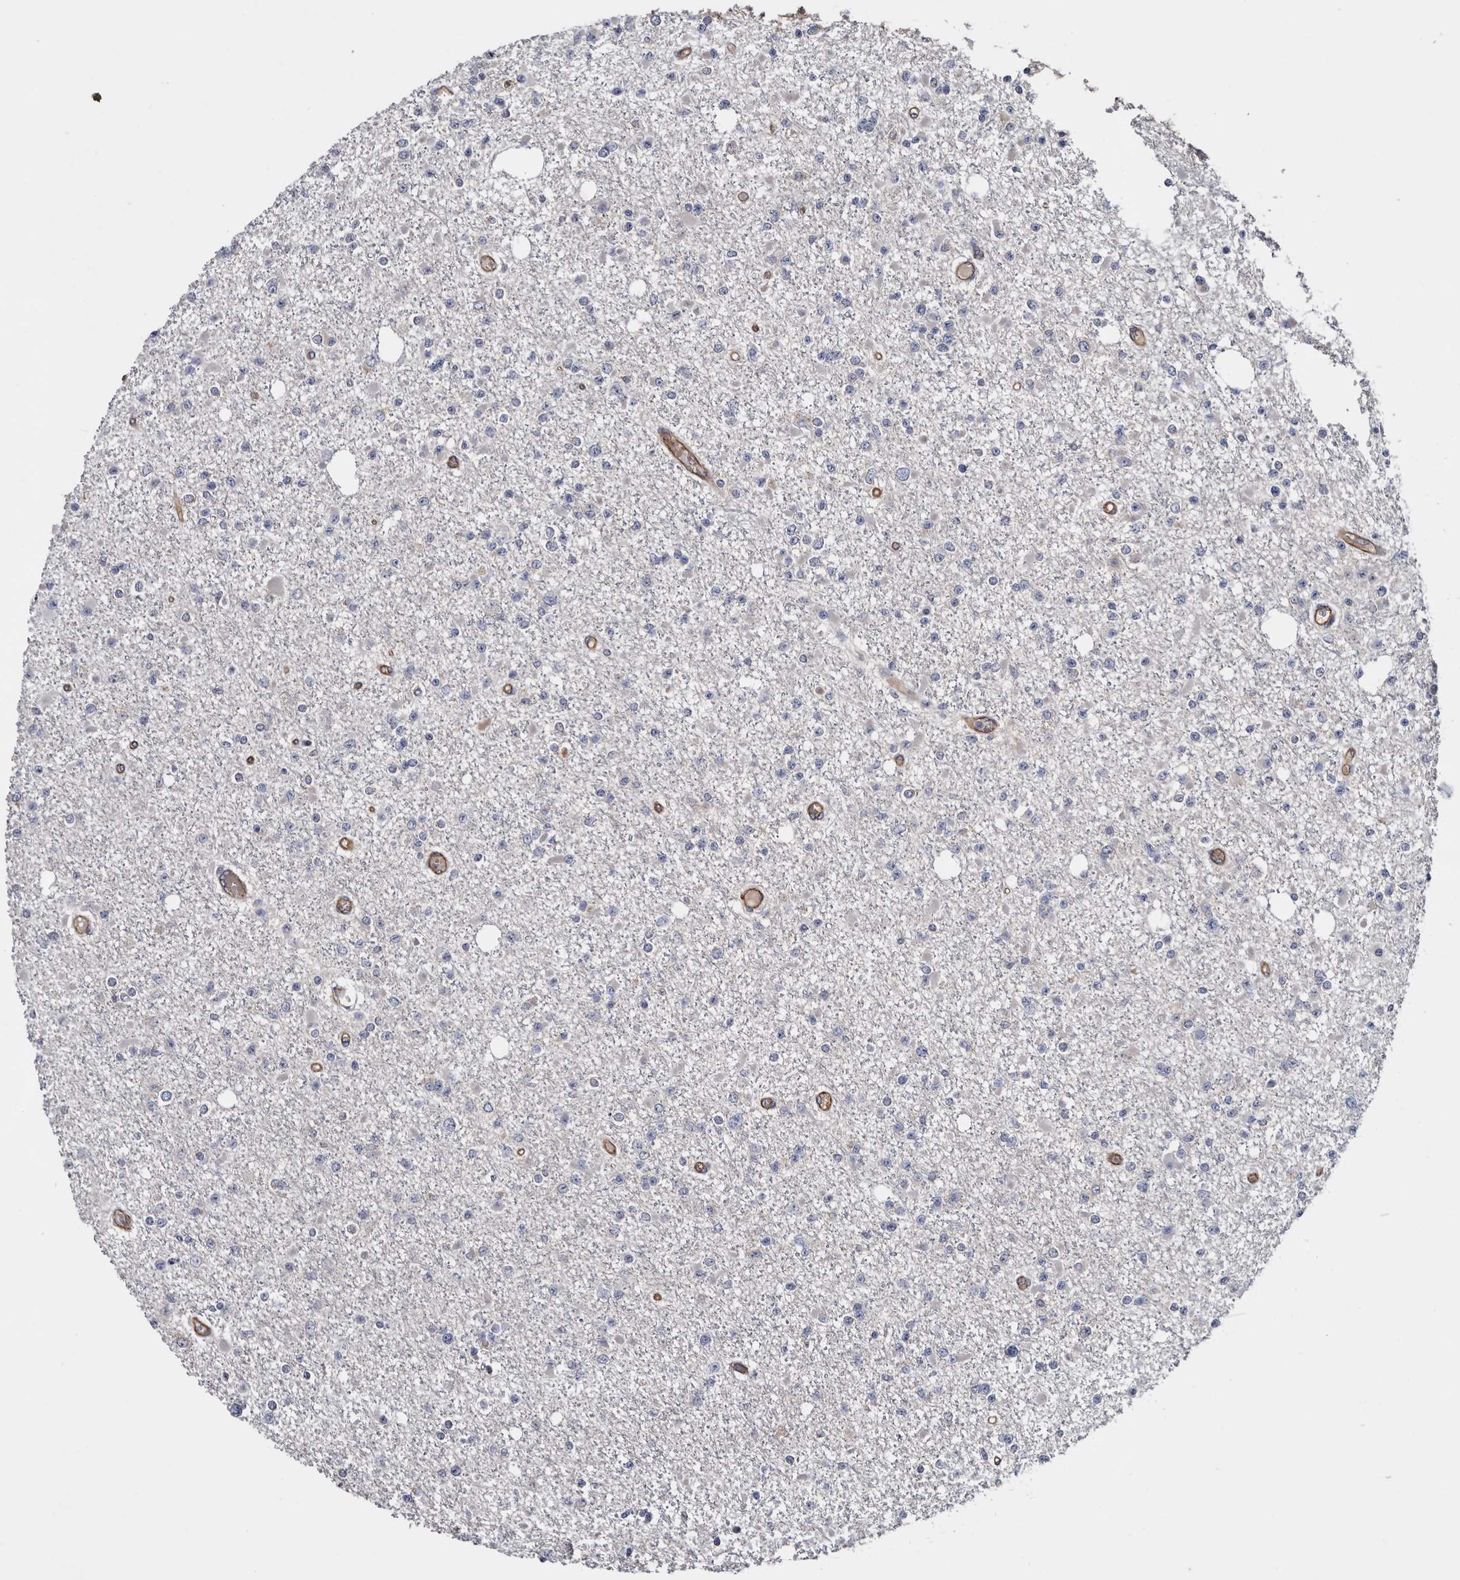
{"staining": {"intensity": "negative", "quantity": "none", "location": "none"}, "tissue": "glioma", "cell_type": "Tumor cells", "image_type": "cancer", "snomed": [{"axis": "morphology", "description": "Glioma, malignant, Low grade"}, {"axis": "topography", "description": "Brain"}], "caption": "Immunohistochemistry histopathology image of malignant glioma (low-grade) stained for a protein (brown), which reveals no staining in tumor cells.", "gene": "TSPAN17", "patient": {"sex": "female", "age": 22}}